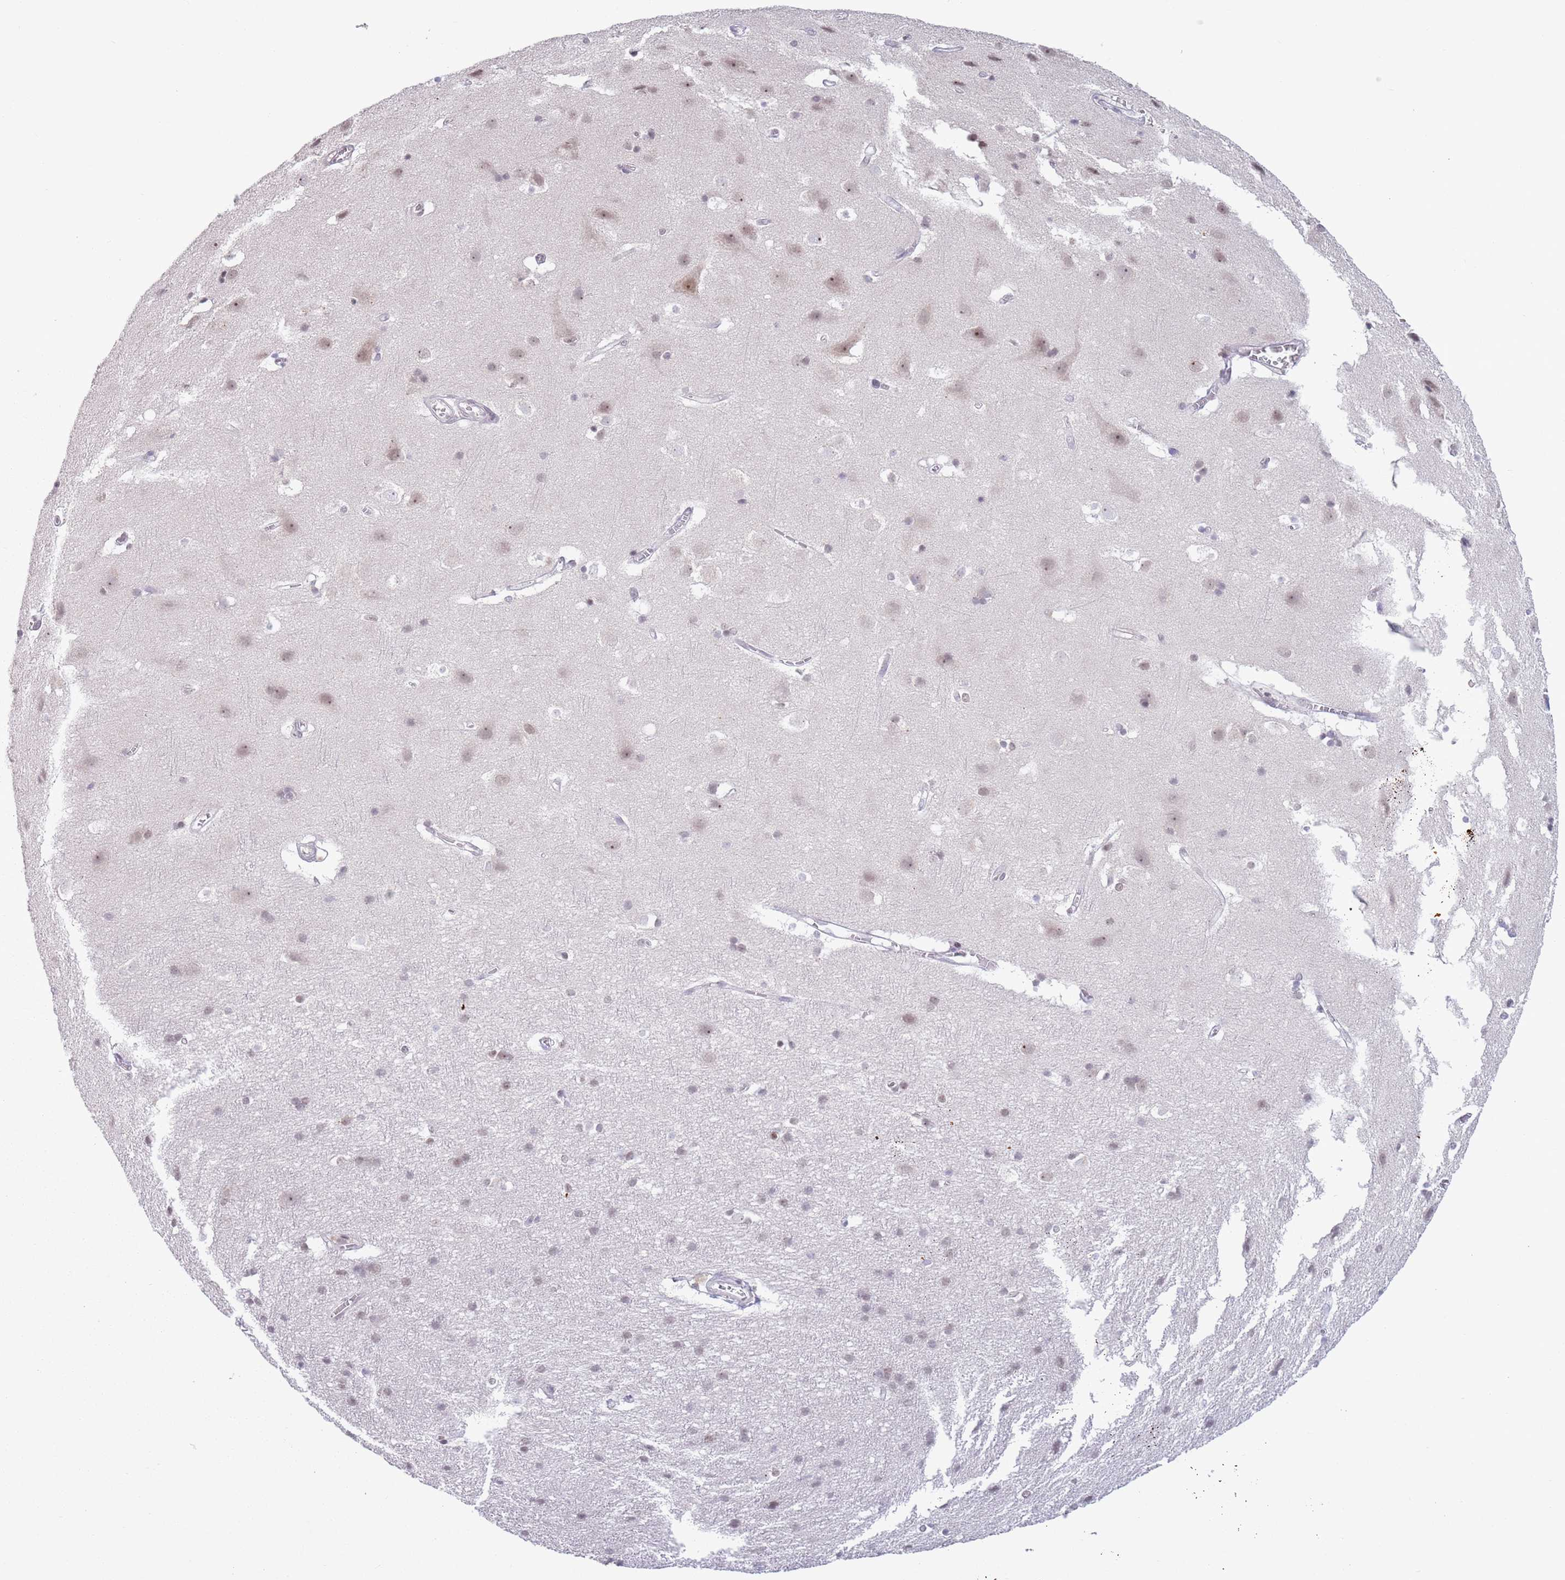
{"staining": {"intensity": "negative", "quantity": "none", "location": "none"}, "tissue": "cerebral cortex", "cell_type": "Endothelial cells", "image_type": "normal", "snomed": [{"axis": "morphology", "description": "Normal tissue, NOS"}, {"axis": "topography", "description": "Cerebral cortex"}], "caption": "This is an IHC image of unremarkable human cerebral cortex. There is no expression in endothelial cells.", "gene": "MRPL34", "patient": {"sex": "male", "age": 54}}